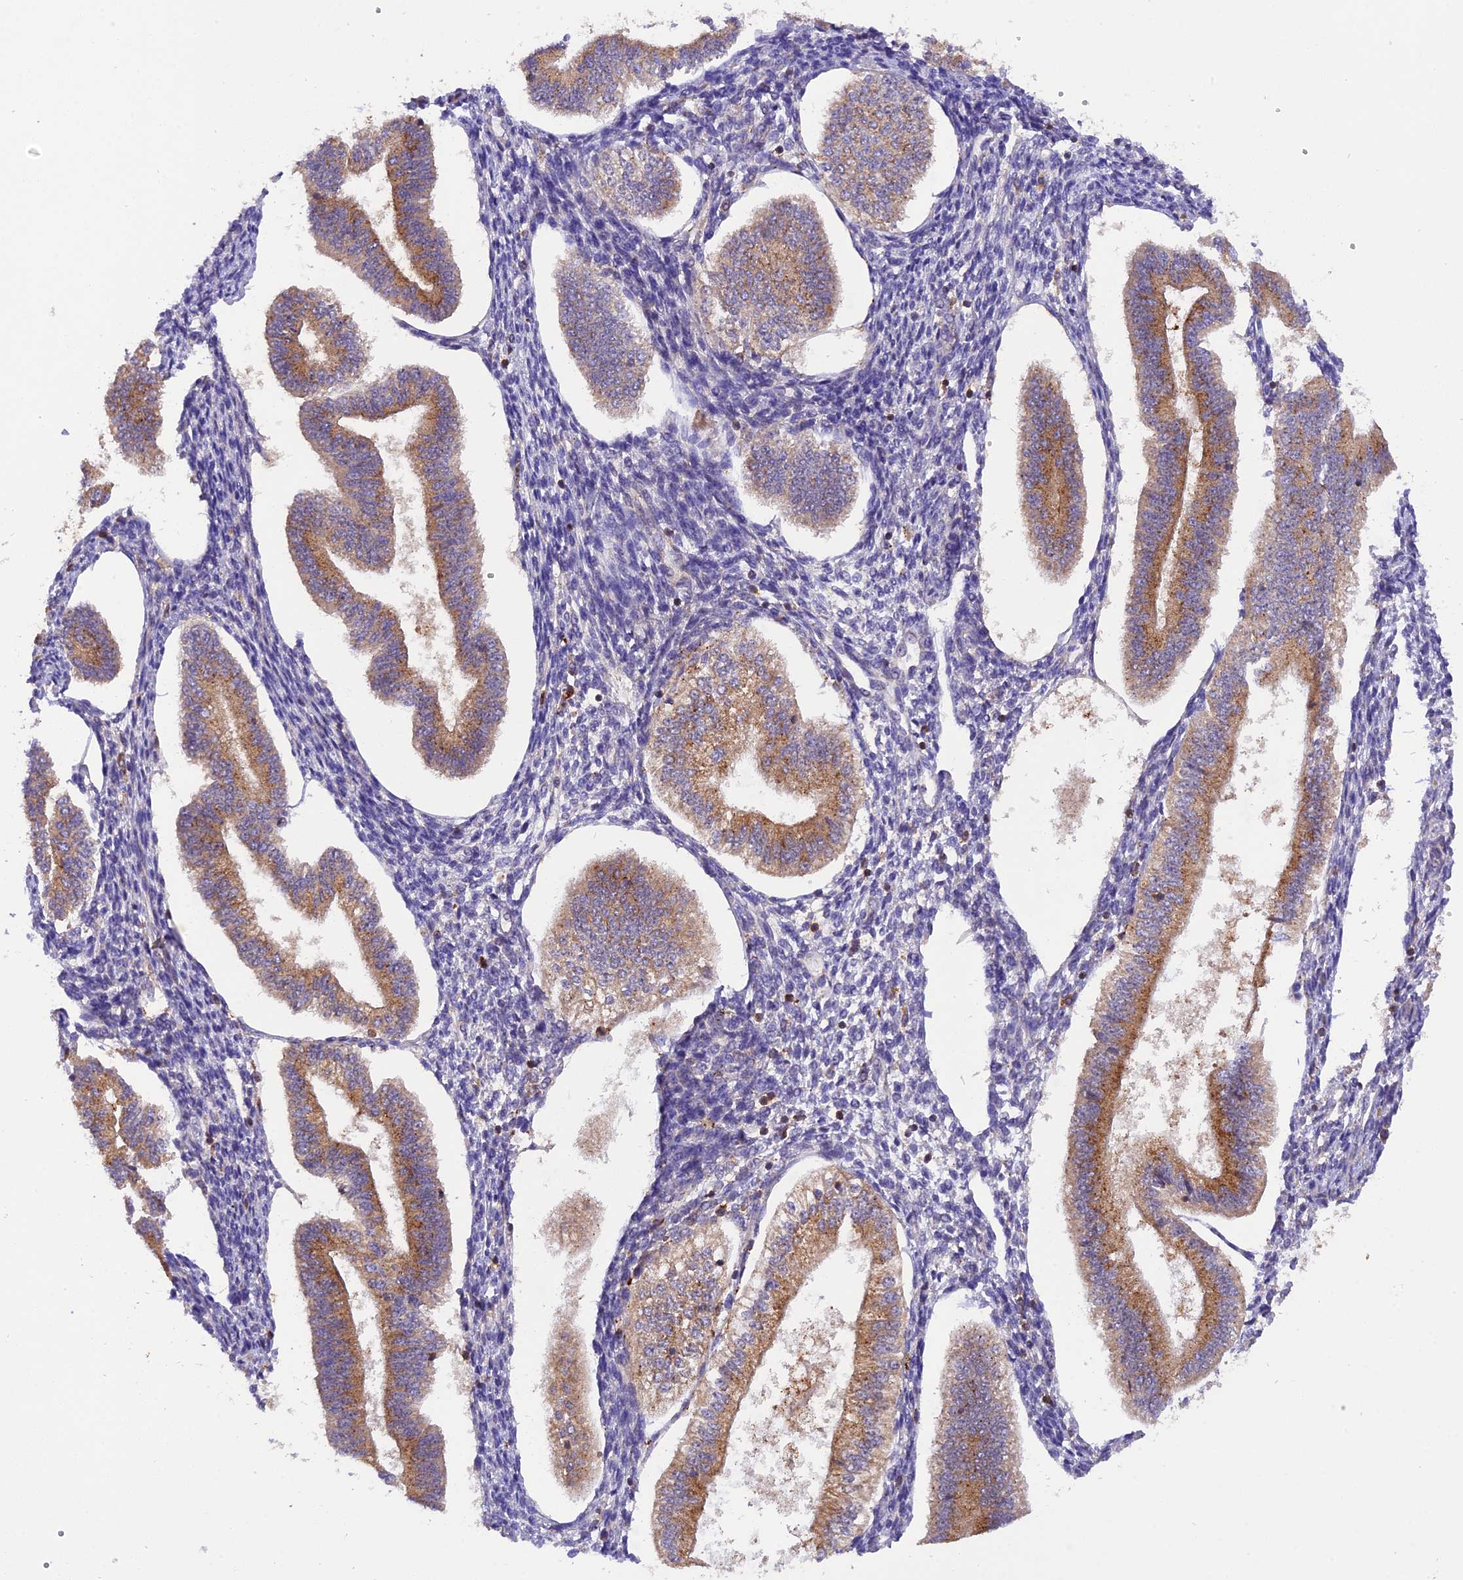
{"staining": {"intensity": "weak", "quantity": "25%-75%", "location": "cytoplasmic/membranous"}, "tissue": "endometrium", "cell_type": "Cells in endometrial stroma", "image_type": "normal", "snomed": [{"axis": "morphology", "description": "Normal tissue, NOS"}, {"axis": "topography", "description": "Endometrium"}], "caption": "IHC image of normal human endometrium stained for a protein (brown), which demonstrates low levels of weak cytoplasmic/membranous staining in approximately 25%-75% of cells in endometrial stroma.", "gene": "PEX3", "patient": {"sex": "female", "age": 34}}